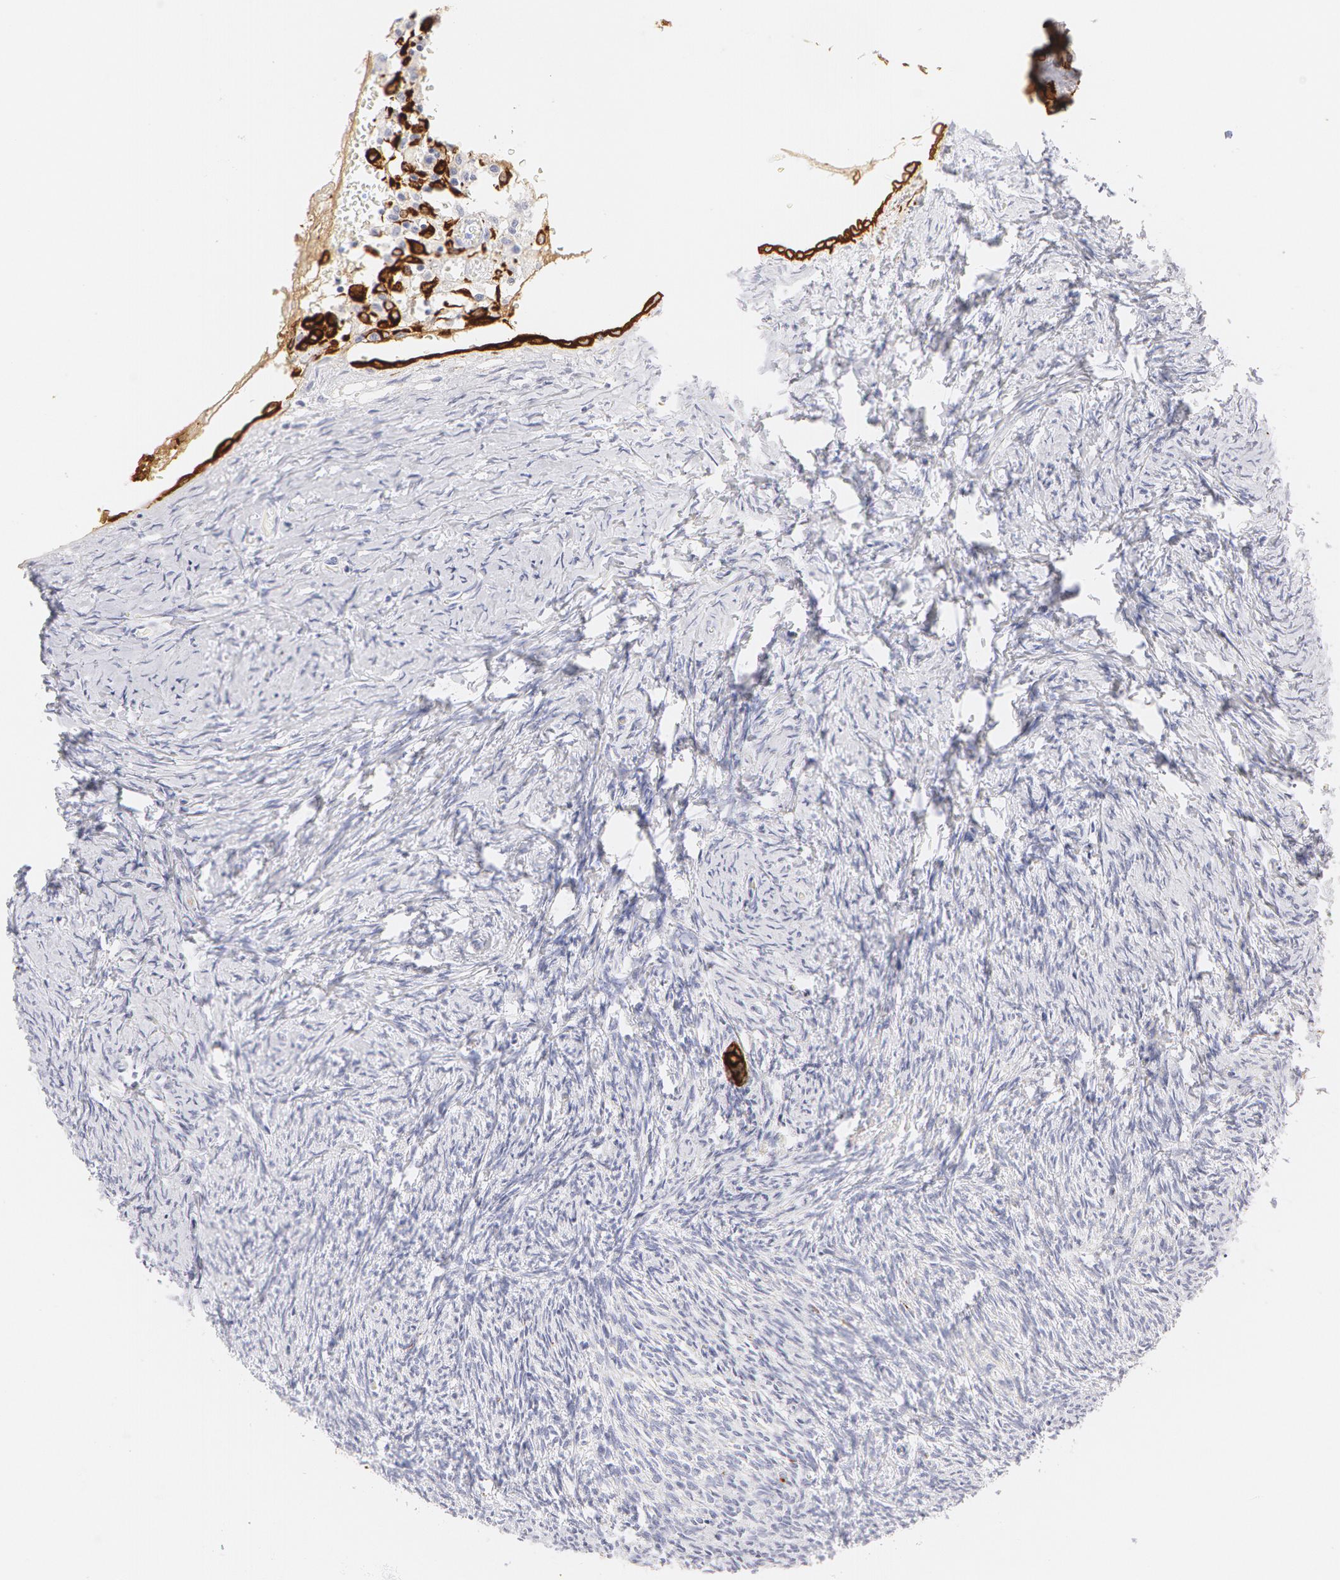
{"staining": {"intensity": "strong", "quantity": ">75%", "location": "cytoplasmic/membranous"}, "tissue": "ovary", "cell_type": "Follicle cells", "image_type": "normal", "snomed": [{"axis": "morphology", "description": "Normal tissue, NOS"}, {"axis": "topography", "description": "Ovary"}], "caption": "Immunohistochemistry of unremarkable ovary exhibits high levels of strong cytoplasmic/membranous expression in about >75% of follicle cells.", "gene": "KRT8", "patient": {"sex": "female", "age": 54}}